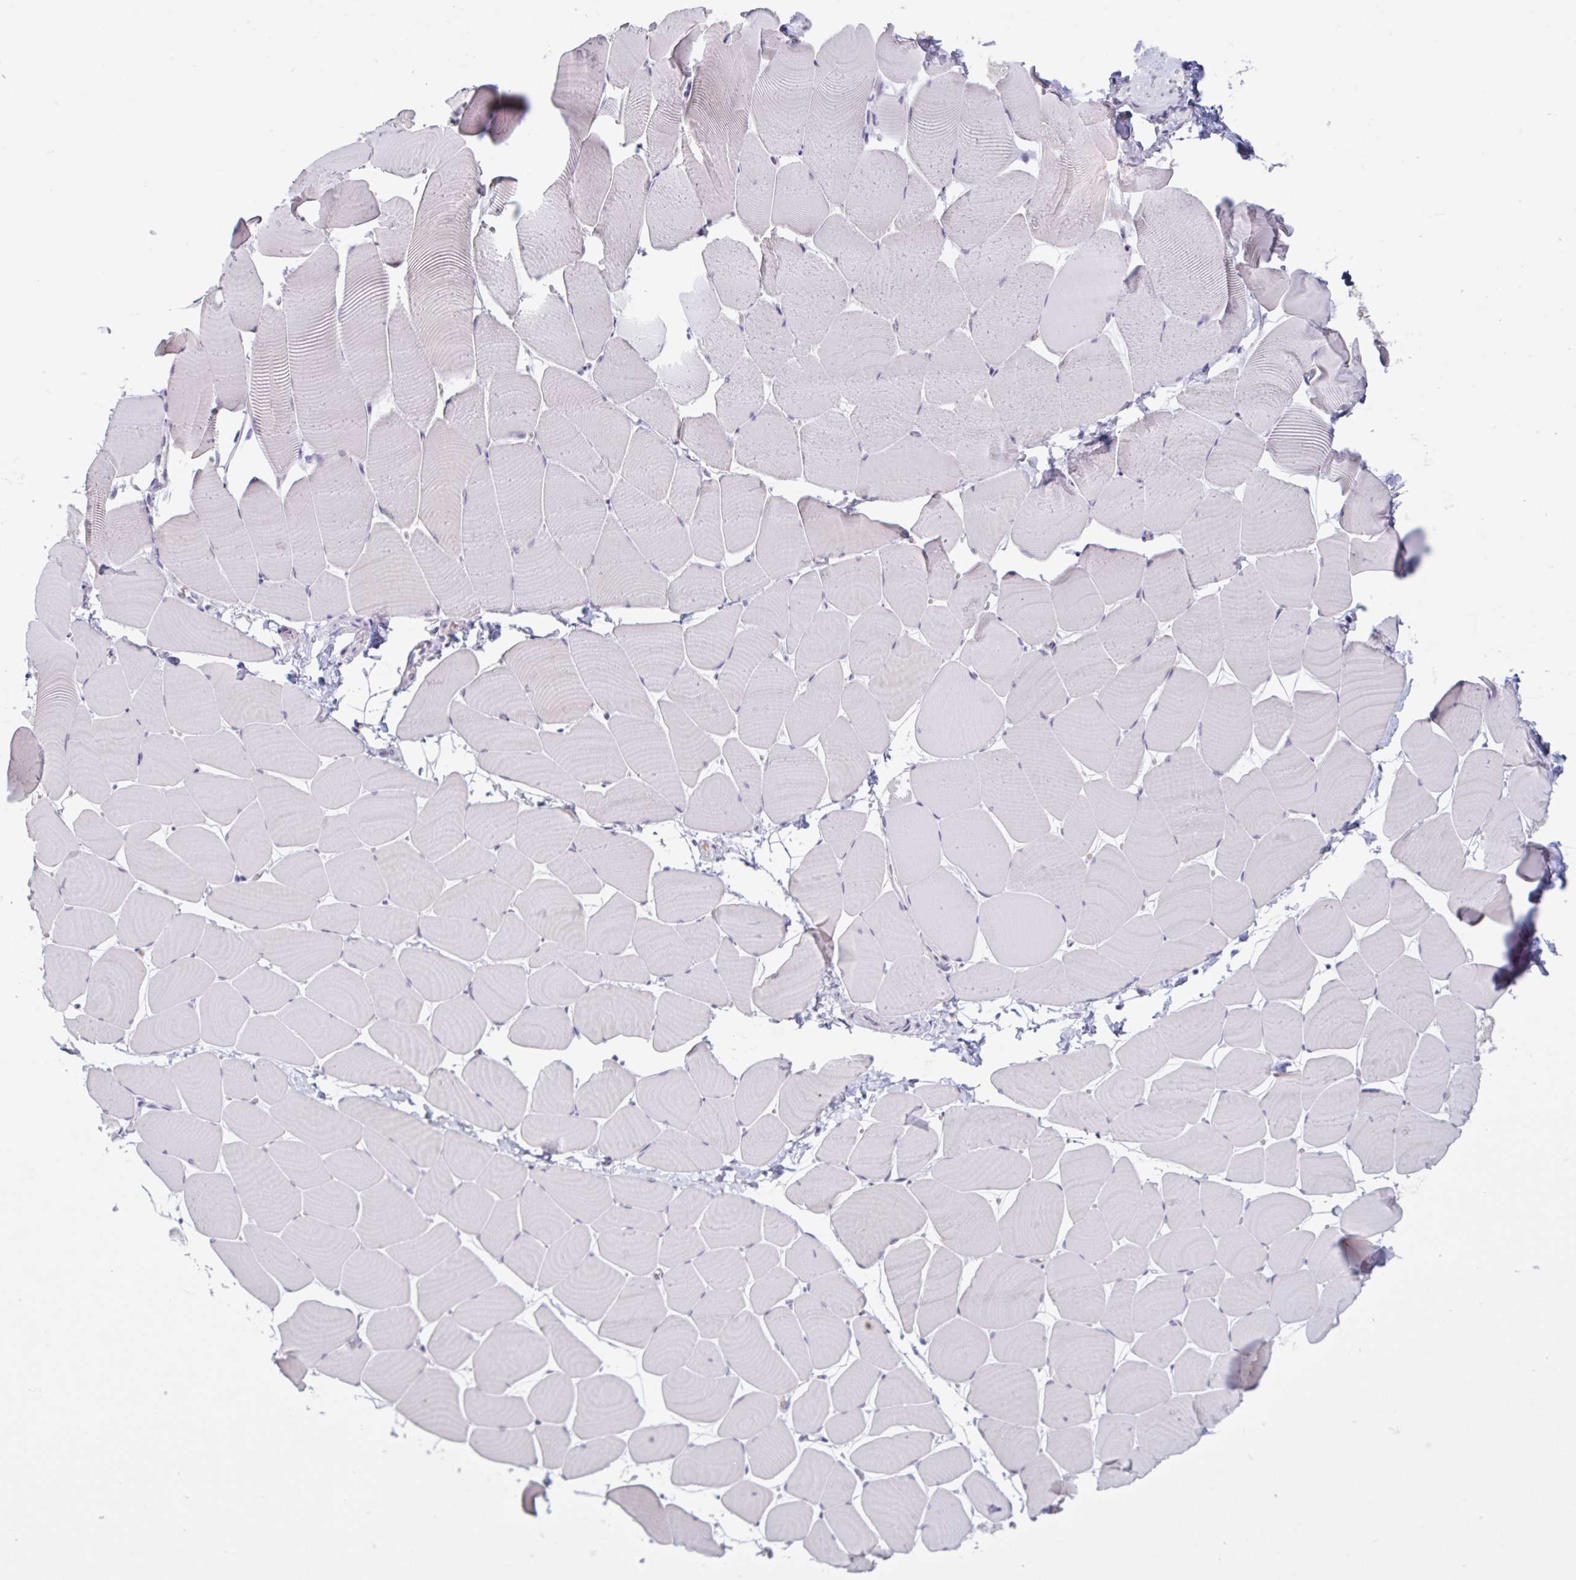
{"staining": {"intensity": "negative", "quantity": "none", "location": "none"}, "tissue": "skeletal muscle", "cell_type": "Myocytes", "image_type": "normal", "snomed": [{"axis": "morphology", "description": "Normal tissue, NOS"}, {"axis": "topography", "description": "Skeletal muscle"}], "caption": "Immunohistochemistry photomicrograph of normal skeletal muscle stained for a protein (brown), which exhibits no positivity in myocytes.", "gene": "RHAG", "patient": {"sex": "male", "age": 25}}